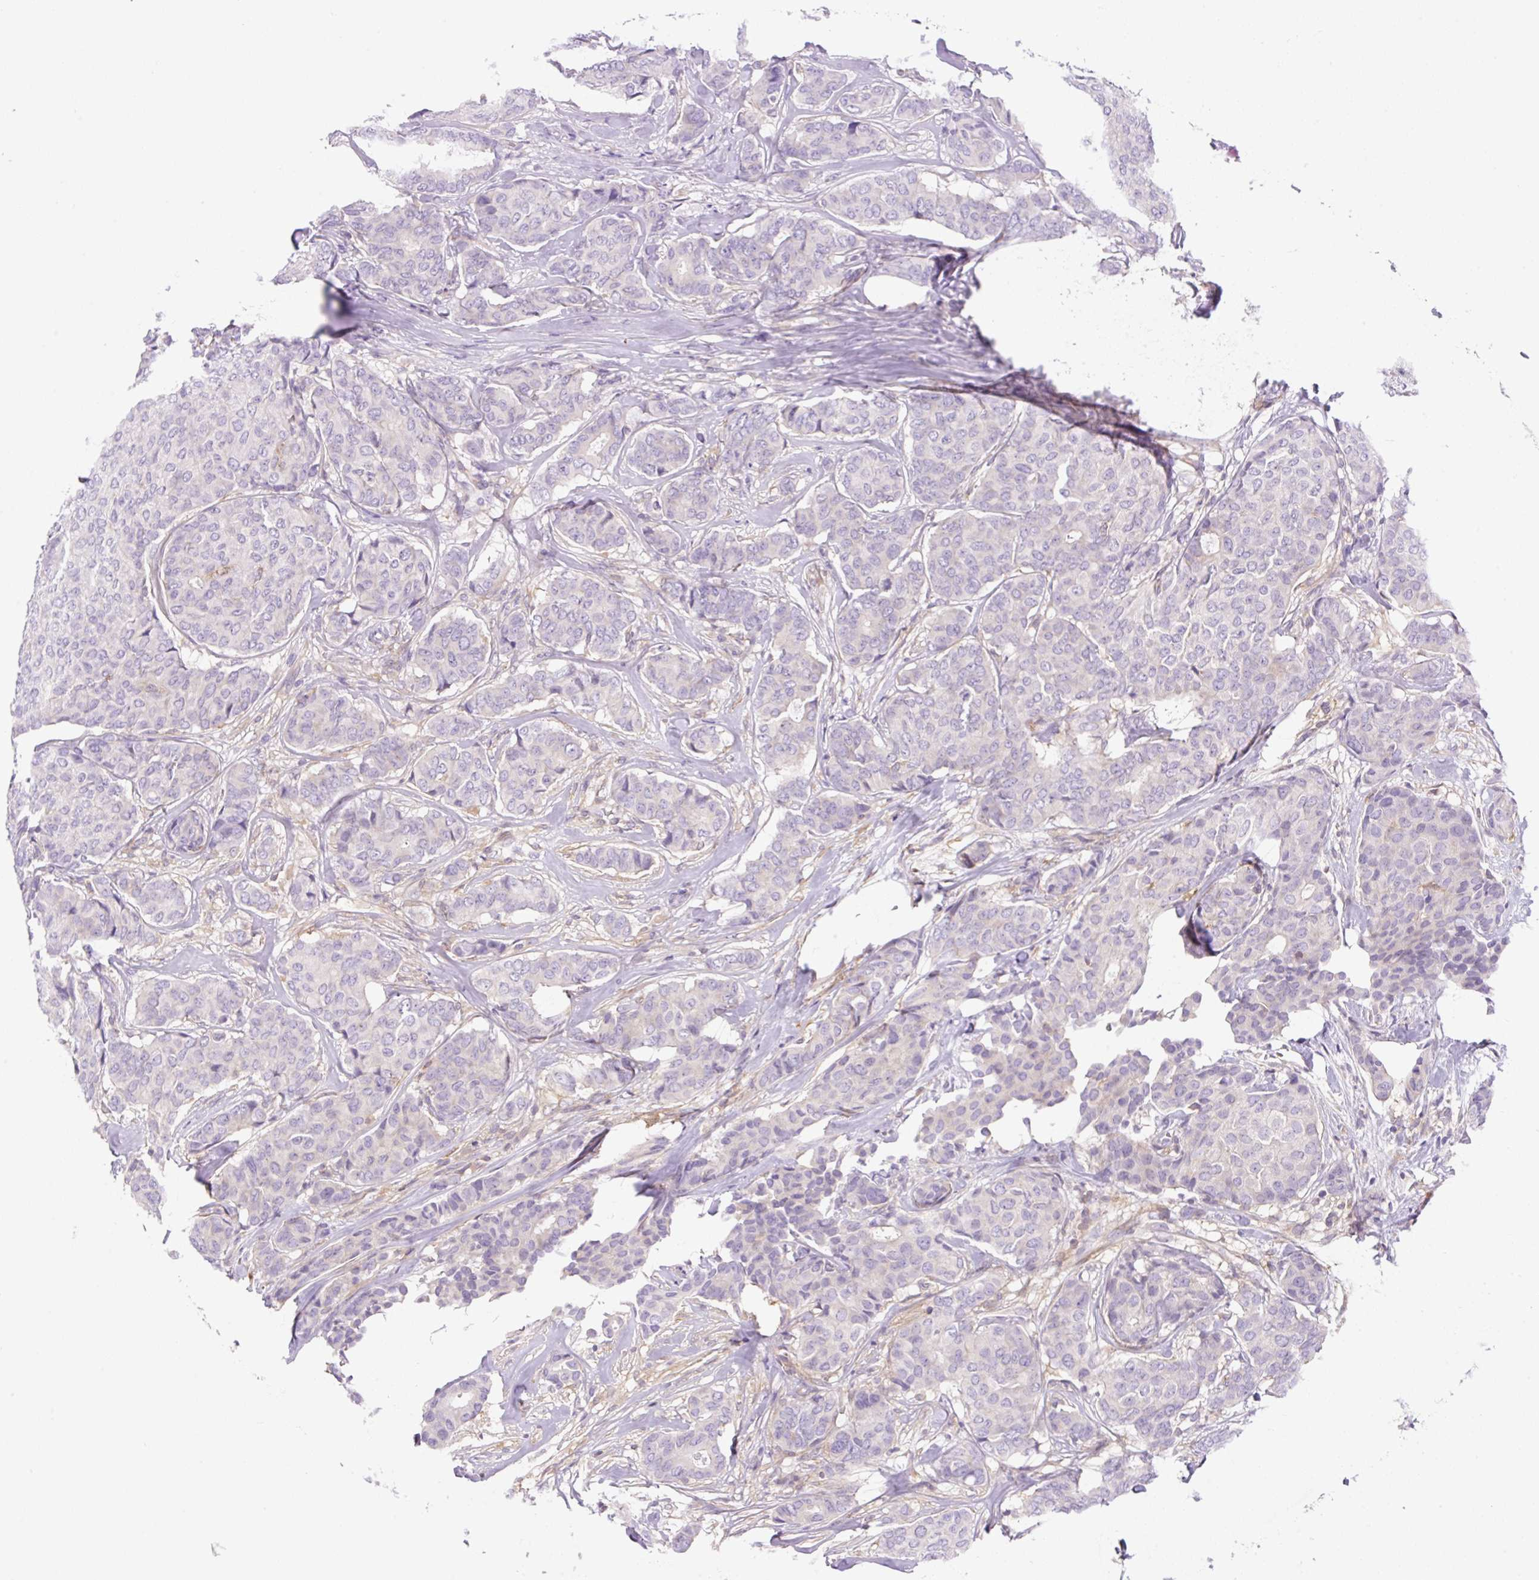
{"staining": {"intensity": "negative", "quantity": "none", "location": "none"}, "tissue": "breast cancer", "cell_type": "Tumor cells", "image_type": "cancer", "snomed": [{"axis": "morphology", "description": "Duct carcinoma"}, {"axis": "topography", "description": "Breast"}], "caption": "Immunohistochemistry (IHC) of infiltrating ductal carcinoma (breast) reveals no expression in tumor cells.", "gene": "CAMK2B", "patient": {"sex": "female", "age": 75}}